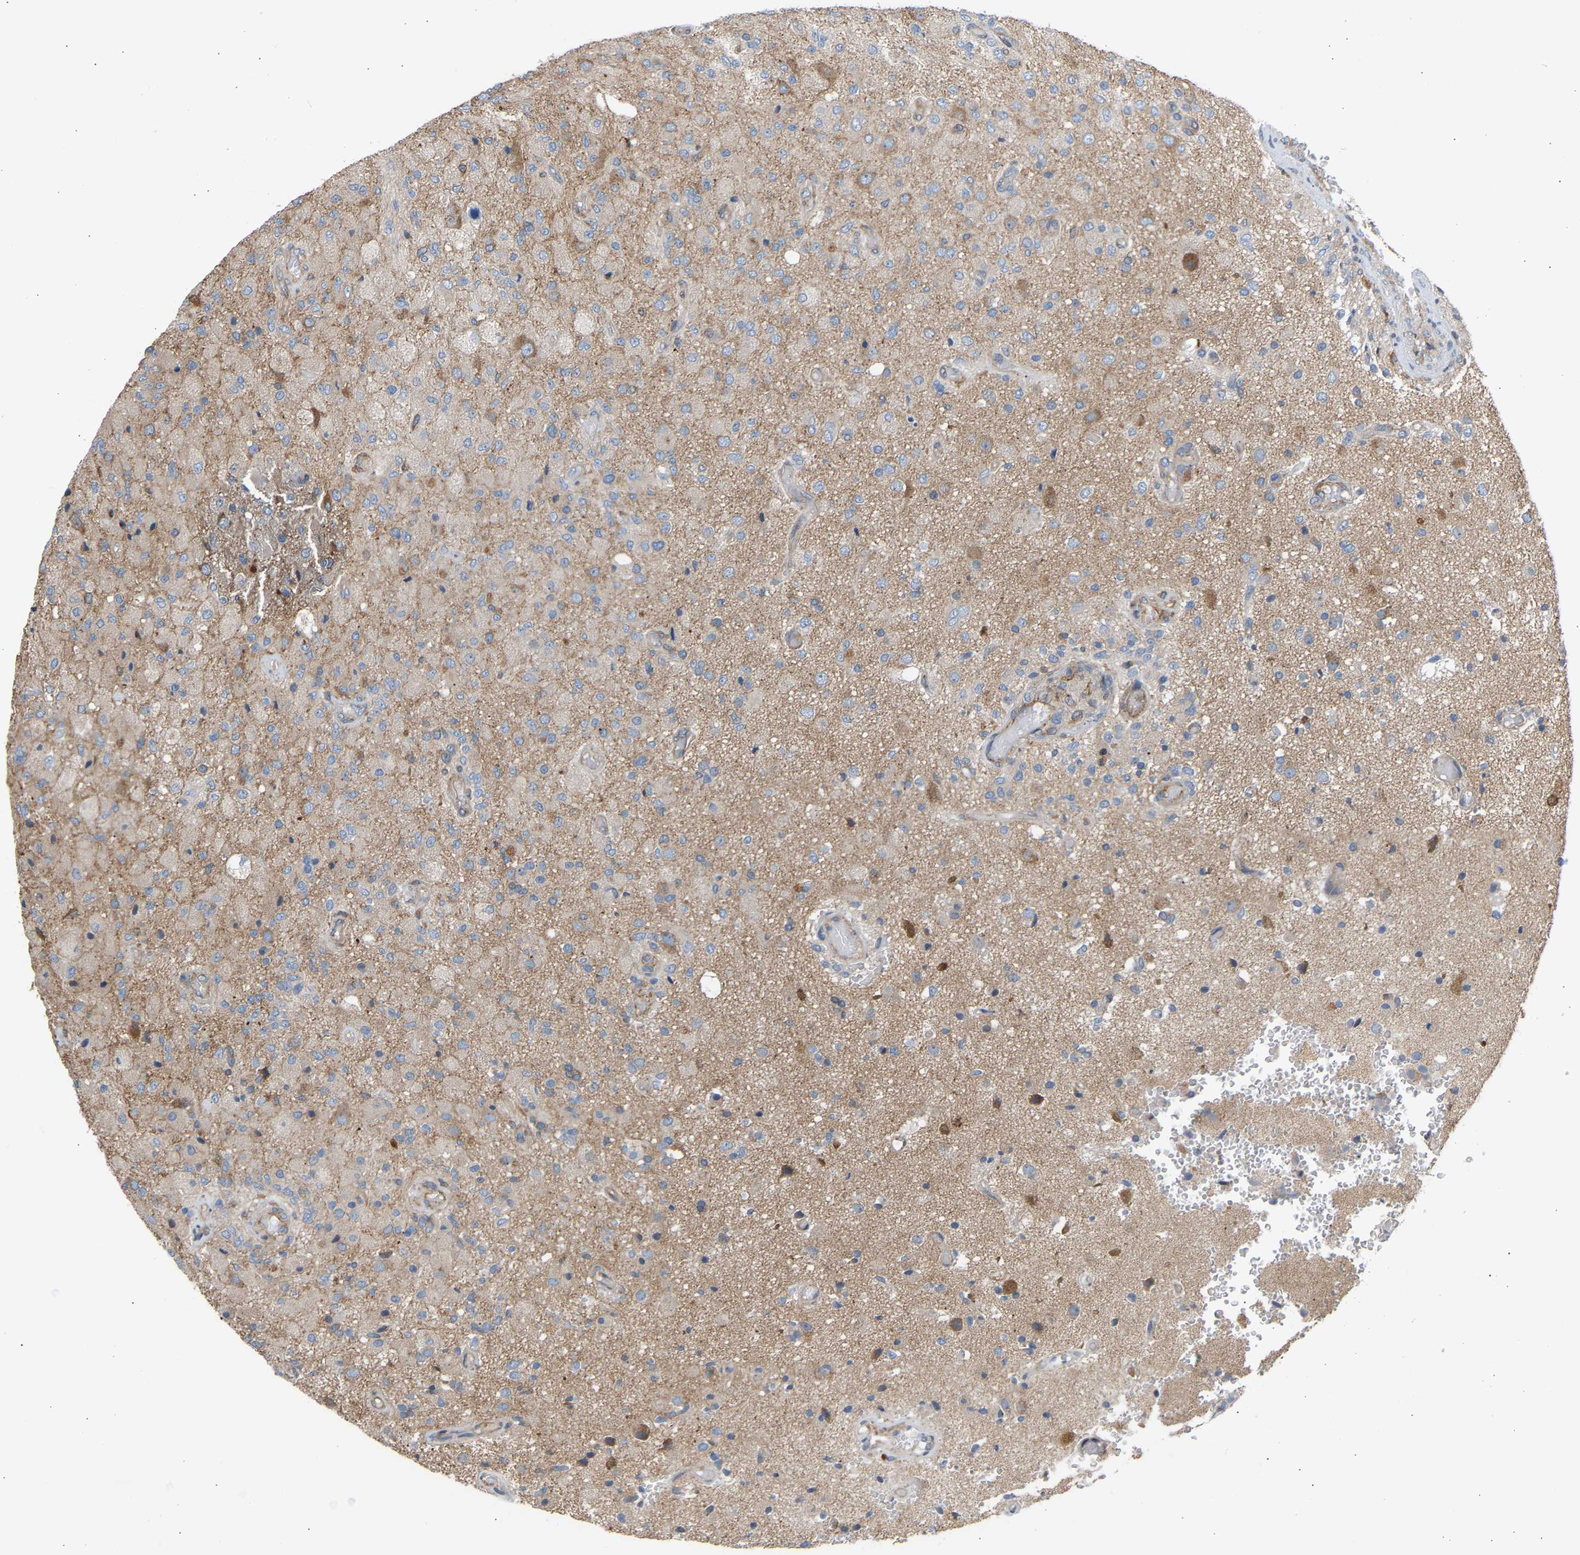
{"staining": {"intensity": "weak", "quantity": ">75%", "location": "cytoplasmic/membranous"}, "tissue": "glioma", "cell_type": "Tumor cells", "image_type": "cancer", "snomed": [{"axis": "morphology", "description": "Normal tissue, NOS"}, {"axis": "morphology", "description": "Glioma, malignant, High grade"}, {"axis": "topography", "description": "Cerebral cortex"}], "caption": "A brown stain labels weak cytoplasmic/membranous staining of a protein in human malignant glioma (high-grade) tumor cells.", "gene": "GCN1", "patient": {"sex": "male", "age": 77}}